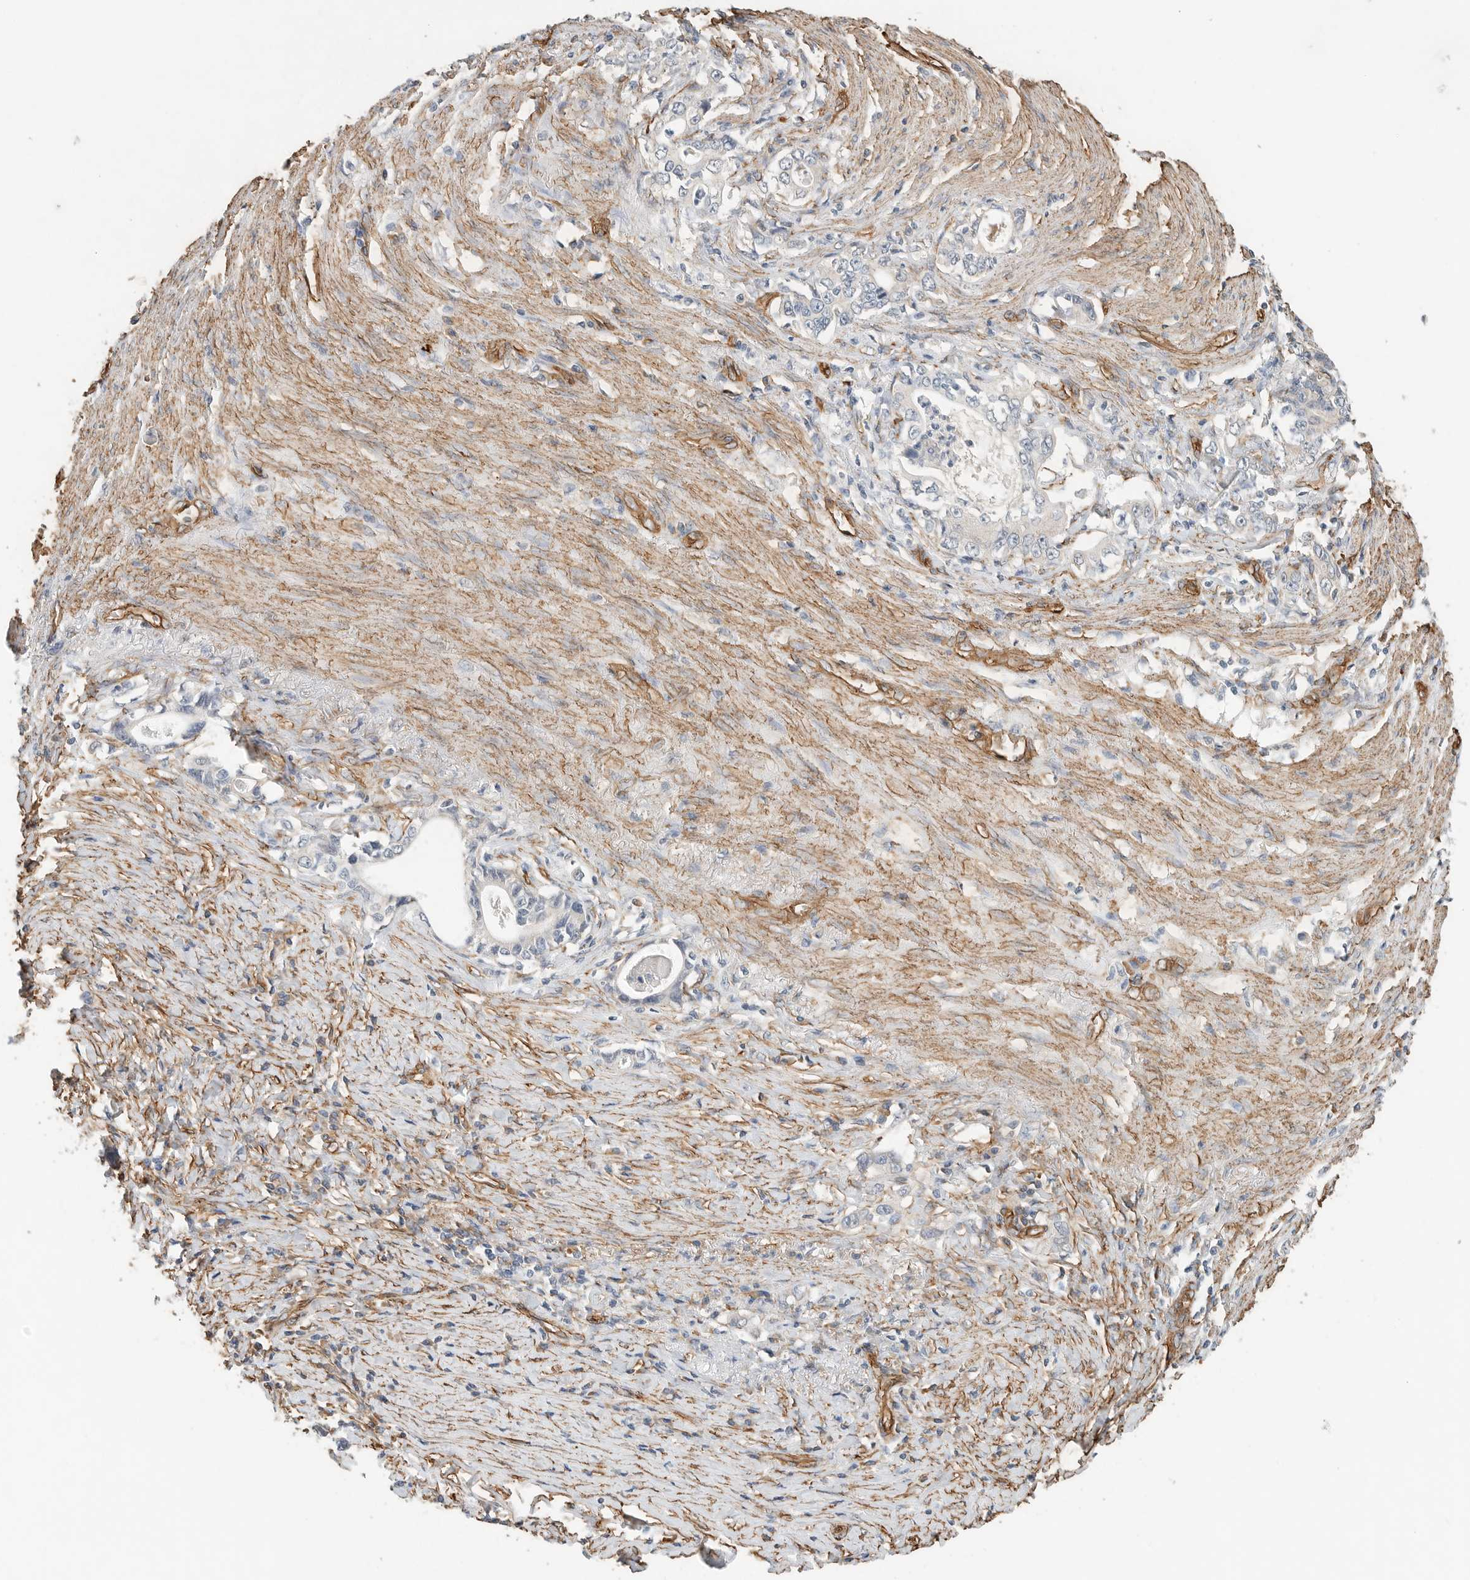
{"staining": {"intensity": "negative", "quantity": "none", "location": "none"}, "tissue": "stomach cancer", "cell_type": "Tumor cells", "image_type": "cancer", "snomed": [{"axis": "morphology", "description": "Adenocarcinoma, NOS"}, {"axis": "topography", "description": "Stomach, lower"}], "caption": "Immunohistochemistry (IHC) micrograph of human stomach cancer (adenocarcinoma) stained for a protein (brown), which shows no staining in tumor cells. The staining was performed using DAB to visualize the protein expression in brown, while the nuclei were stained in blue with hematoxylin (Magnification: 20x).", "gene": "JMJD4", "patient": {"sex": "female", "age": 72}}